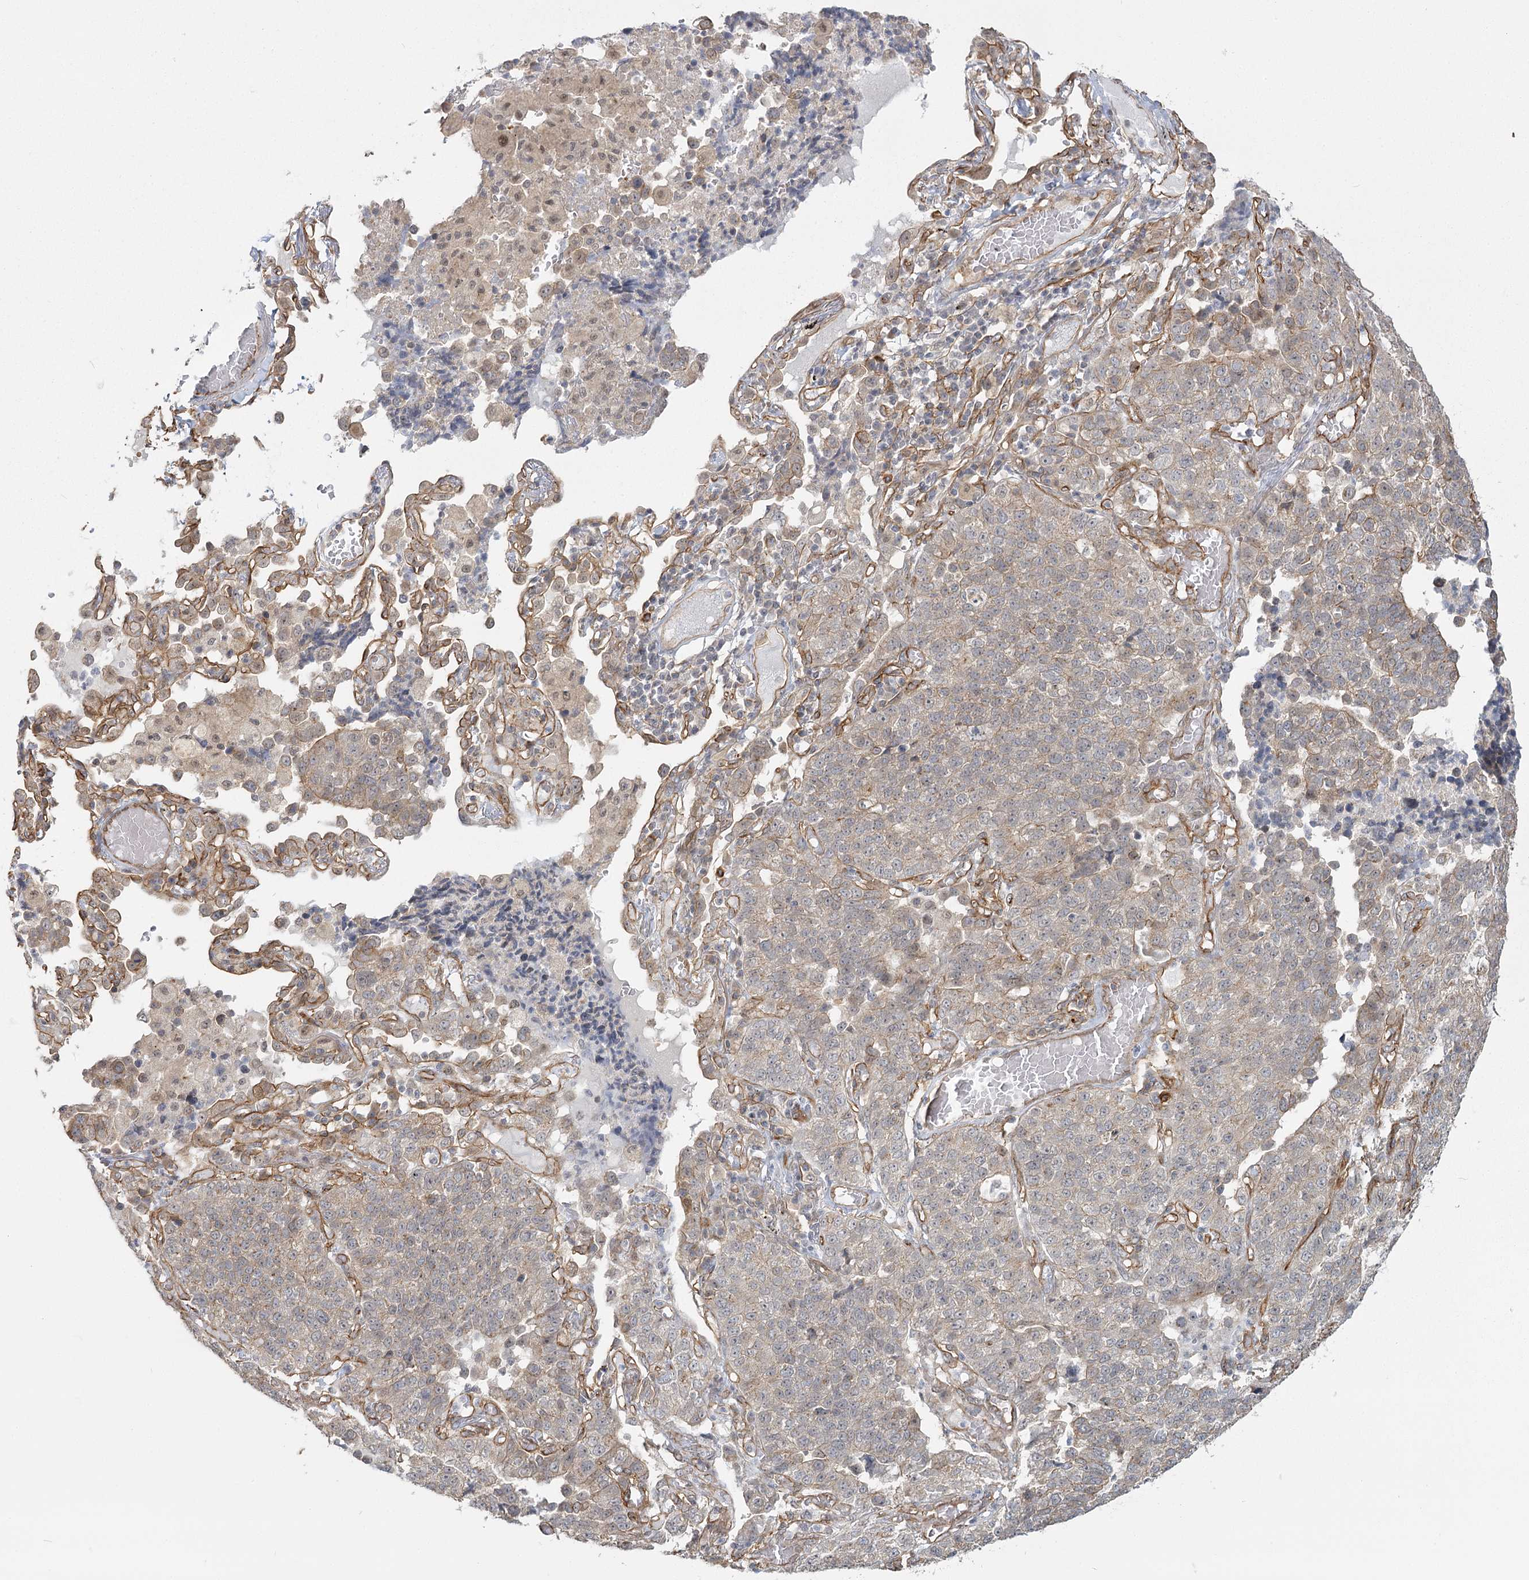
{"staining": {"intensity": "weak", "quantity": "<25%", "location": "cytoplasmic/membranous"}, "tissue": "lung cancer", "cell_type": "Tumor cells", "image_type": "cancer", "snomed": [{"axis": "morphology", "description": "Adenocarcinoma, NOS"}, {"axis": "topography", "description": "Lung"}], "caption": "DAB immunohistochemical staining of lung cancer (adenocarcinoma) displays no significant expression in tumor cells.", "gene": "RPP14", "patient": {"sex": "male", "age": 49}}